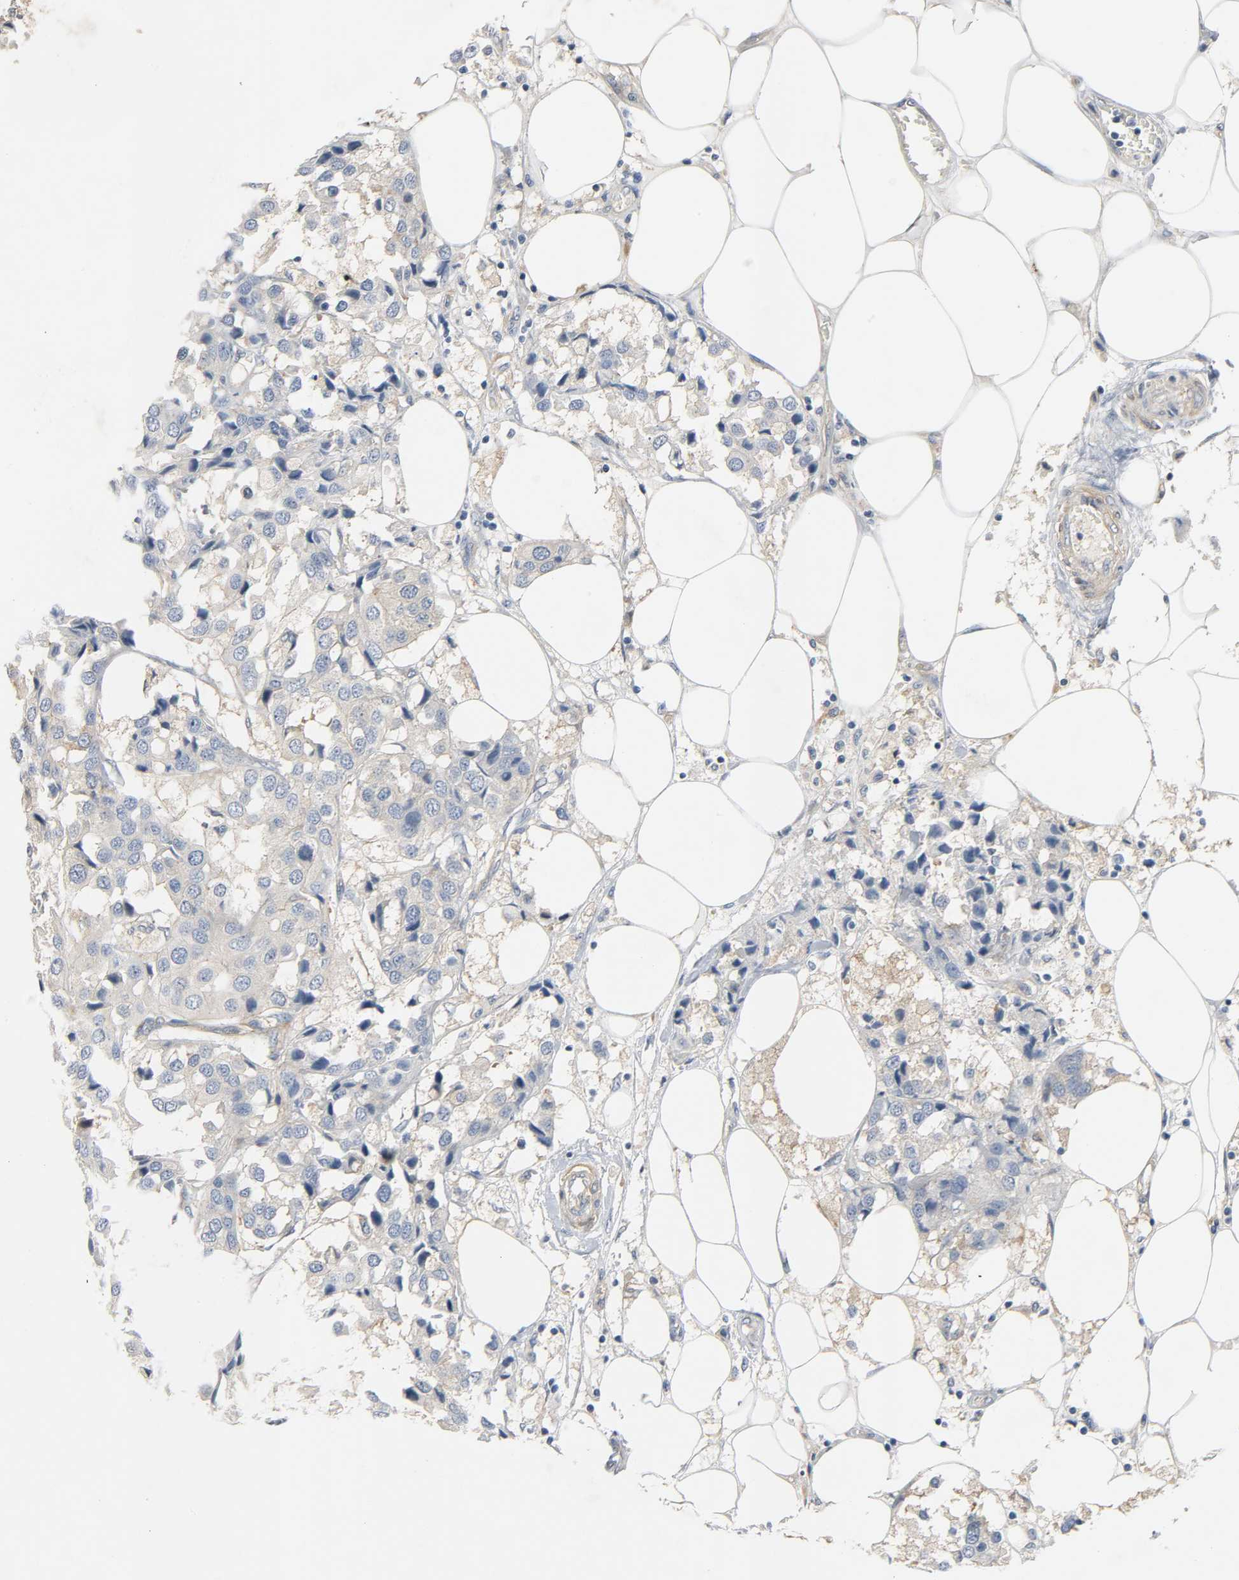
{"staining": {"intensity": "weak", "quantity": ">75%", "location": "cytoplasmic/membranous"}, "tissue": "breast cancer", "cell_type": "Tumor cells", "image_type": "cancer", "snomed": [{"axis": "morphology", "description": "Duct carcinoma"}, {"axis": "topography", "description": "Breast"}], "caption": "An IHC histopathology image of neoplastic tissue is shown. Protein staining in brown highlights weak cytoplasmic/membranous positivity in breast cancer within tumor cells. (Brightfield microscopy of DAB IHC at high magnification).", "gene": "ARPC1A", "patient": {"sex": "female", "age": 80}}